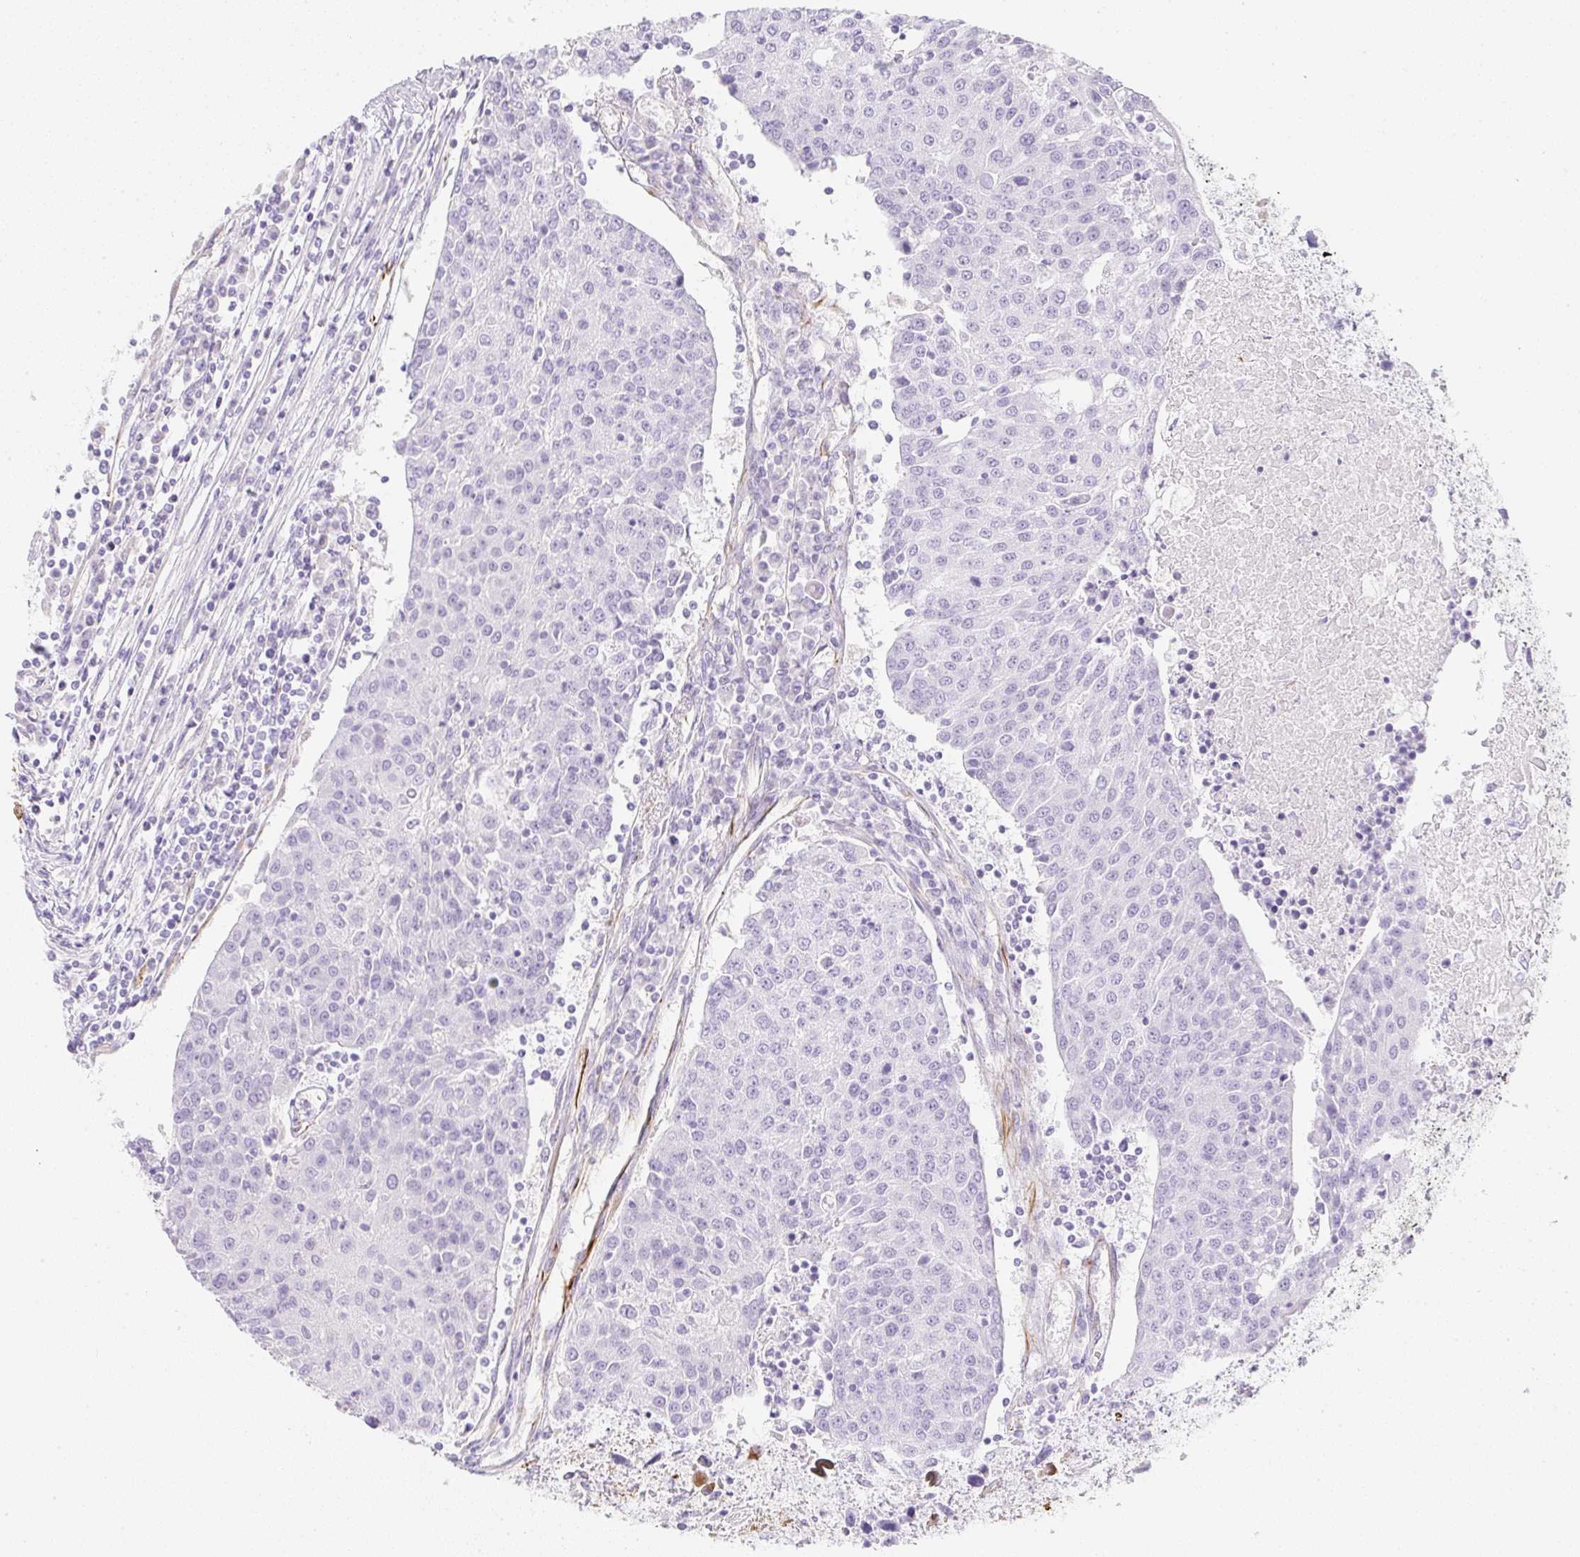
{"staining": {"intensity": "negative", "quantity": "none", "location": "none"}, "tissue": "urothelial cancer", "cell_type": "Tumor cells", "image_type": "cancer", "snomed": [{"axis": "morphology", "description": "Urothelial carcinoma, High grade"}, {"axis": "topography", "description": "Urinary bladder"}], "caption": "An immunohistochemistry histopathology image of urothelial carcinoma (high-grade) is shown. There is no staining in tumor cells of urothelial carcinoma (high-grade).", "gene": "ZNF689", "patient": {"sex": "female", "age": 85}}